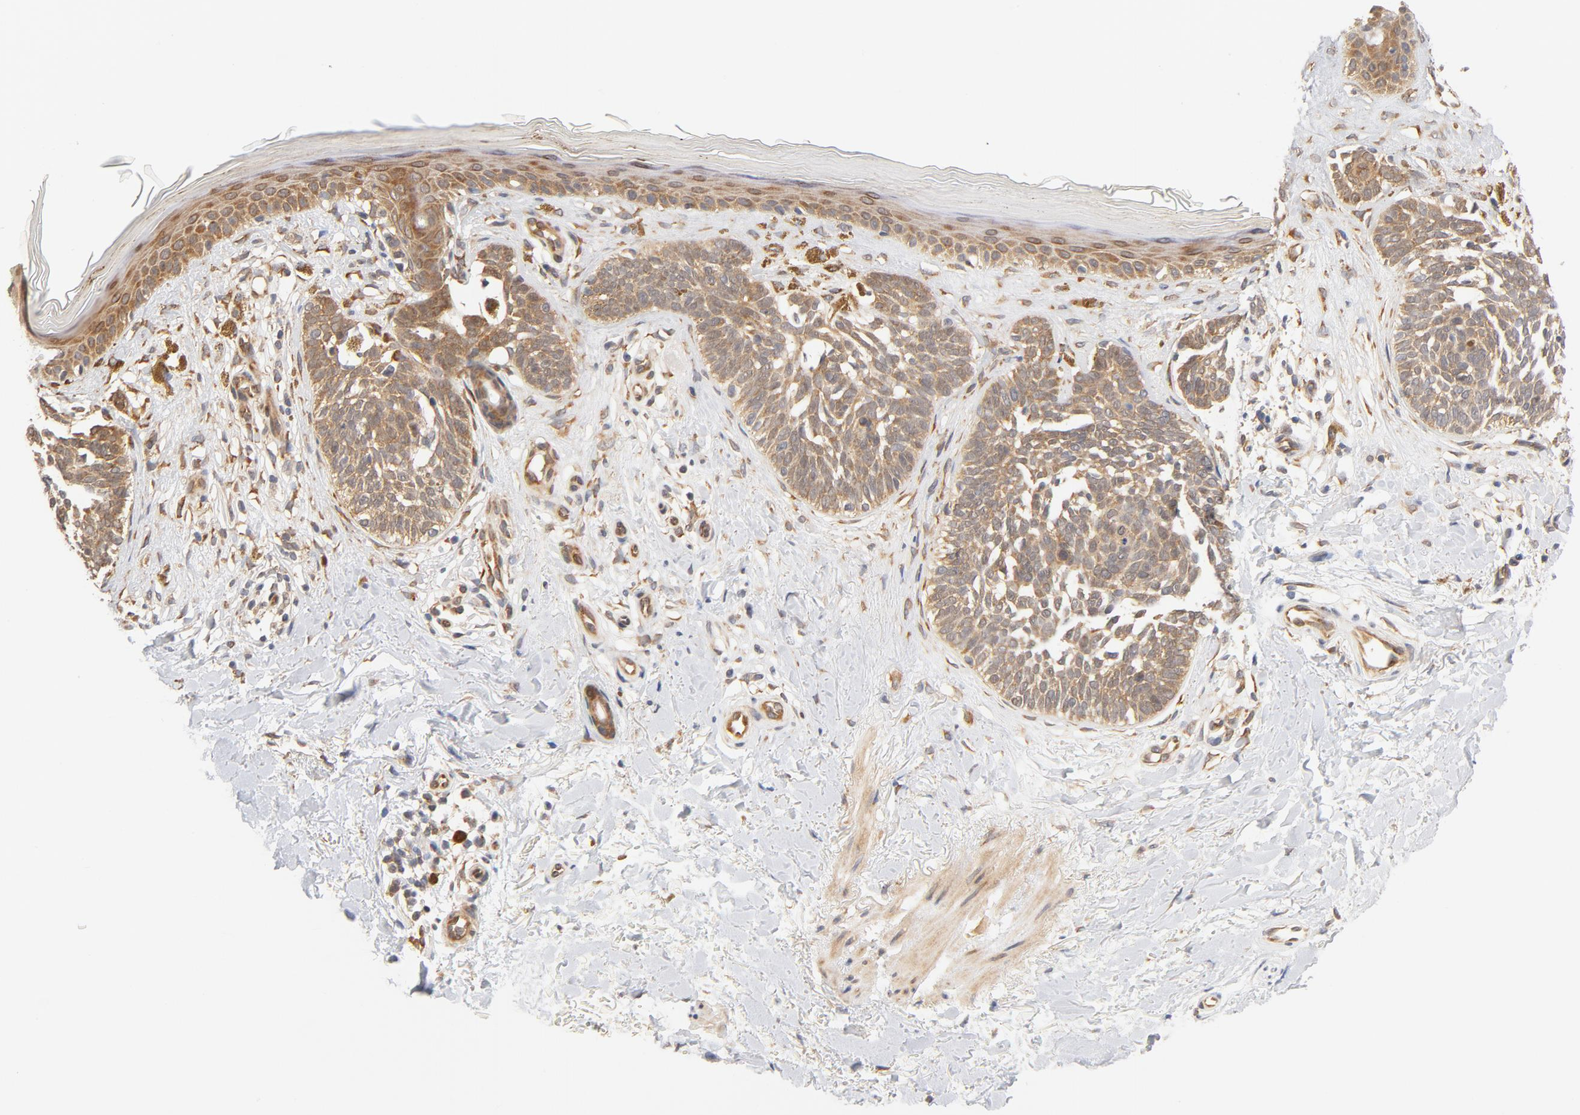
{"staining": {"intensity": "moderate", "quantity": ">75%", "location": "cytoplasmic/membranous"}, "tissue": "skin cancer", "cell_type": "Tumor cells", "image_type": "cancer", "snomed": [{"axis": "morphology", "description": "Normal tissue, NOS"}, {"axis": "morphology", "description": "Basal cell carcinoma"}, {"axis": "topography", "description": "Skin"}], "caption": "Immunohistochemistry (IHC) image of human skin basal cell carcinoma stained for a protein (brown), which displays medium levels of moderate cytoplasmic/membranous positivity in approximately >75% of tumor cells.", "gene": "EIF4E", "patient": {"sex": "female", "age": 58}}